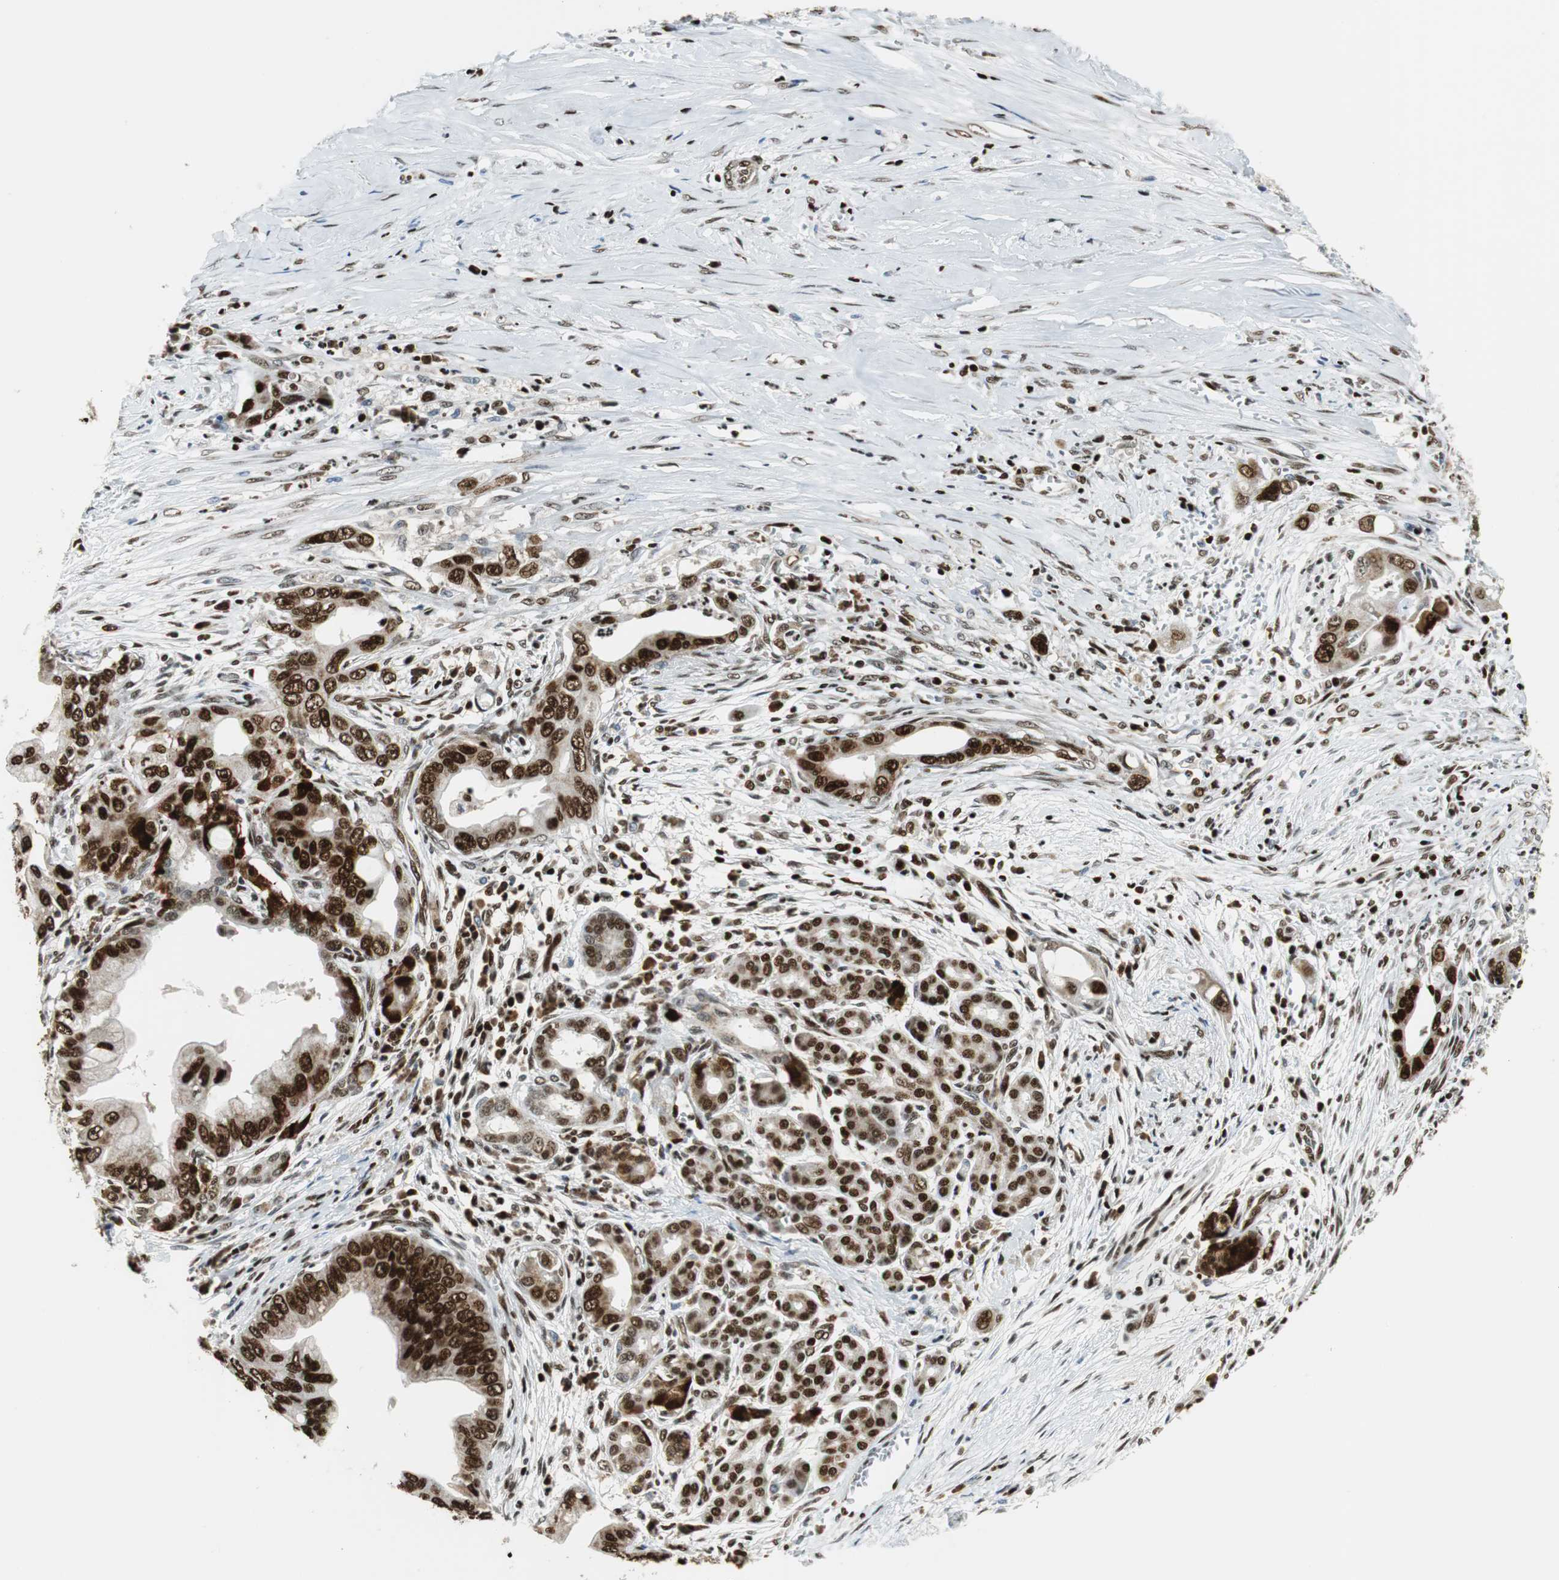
{"staining": {"intensity": "strong", "quantity": ">75%", "location": "nuclear"}, "tissue": "pancreatic cancer", "cell_type": "Tumor cells", "image_type": "cancer", "snomed": [{"axis": "morphology", "description": "Adenocarcinoma, NOS"}, {"axis": "topography", "description": "Pancreas"}], "caption": "High-power microscopy captured an immunohistochemistry (IHC) photomicrograph of pancreatic cancer, revealing strong nuclear staining in approximately >75% of tumor cells.", "gene": "HDAC1", "patient": {"sex": "male", "age": 59}}